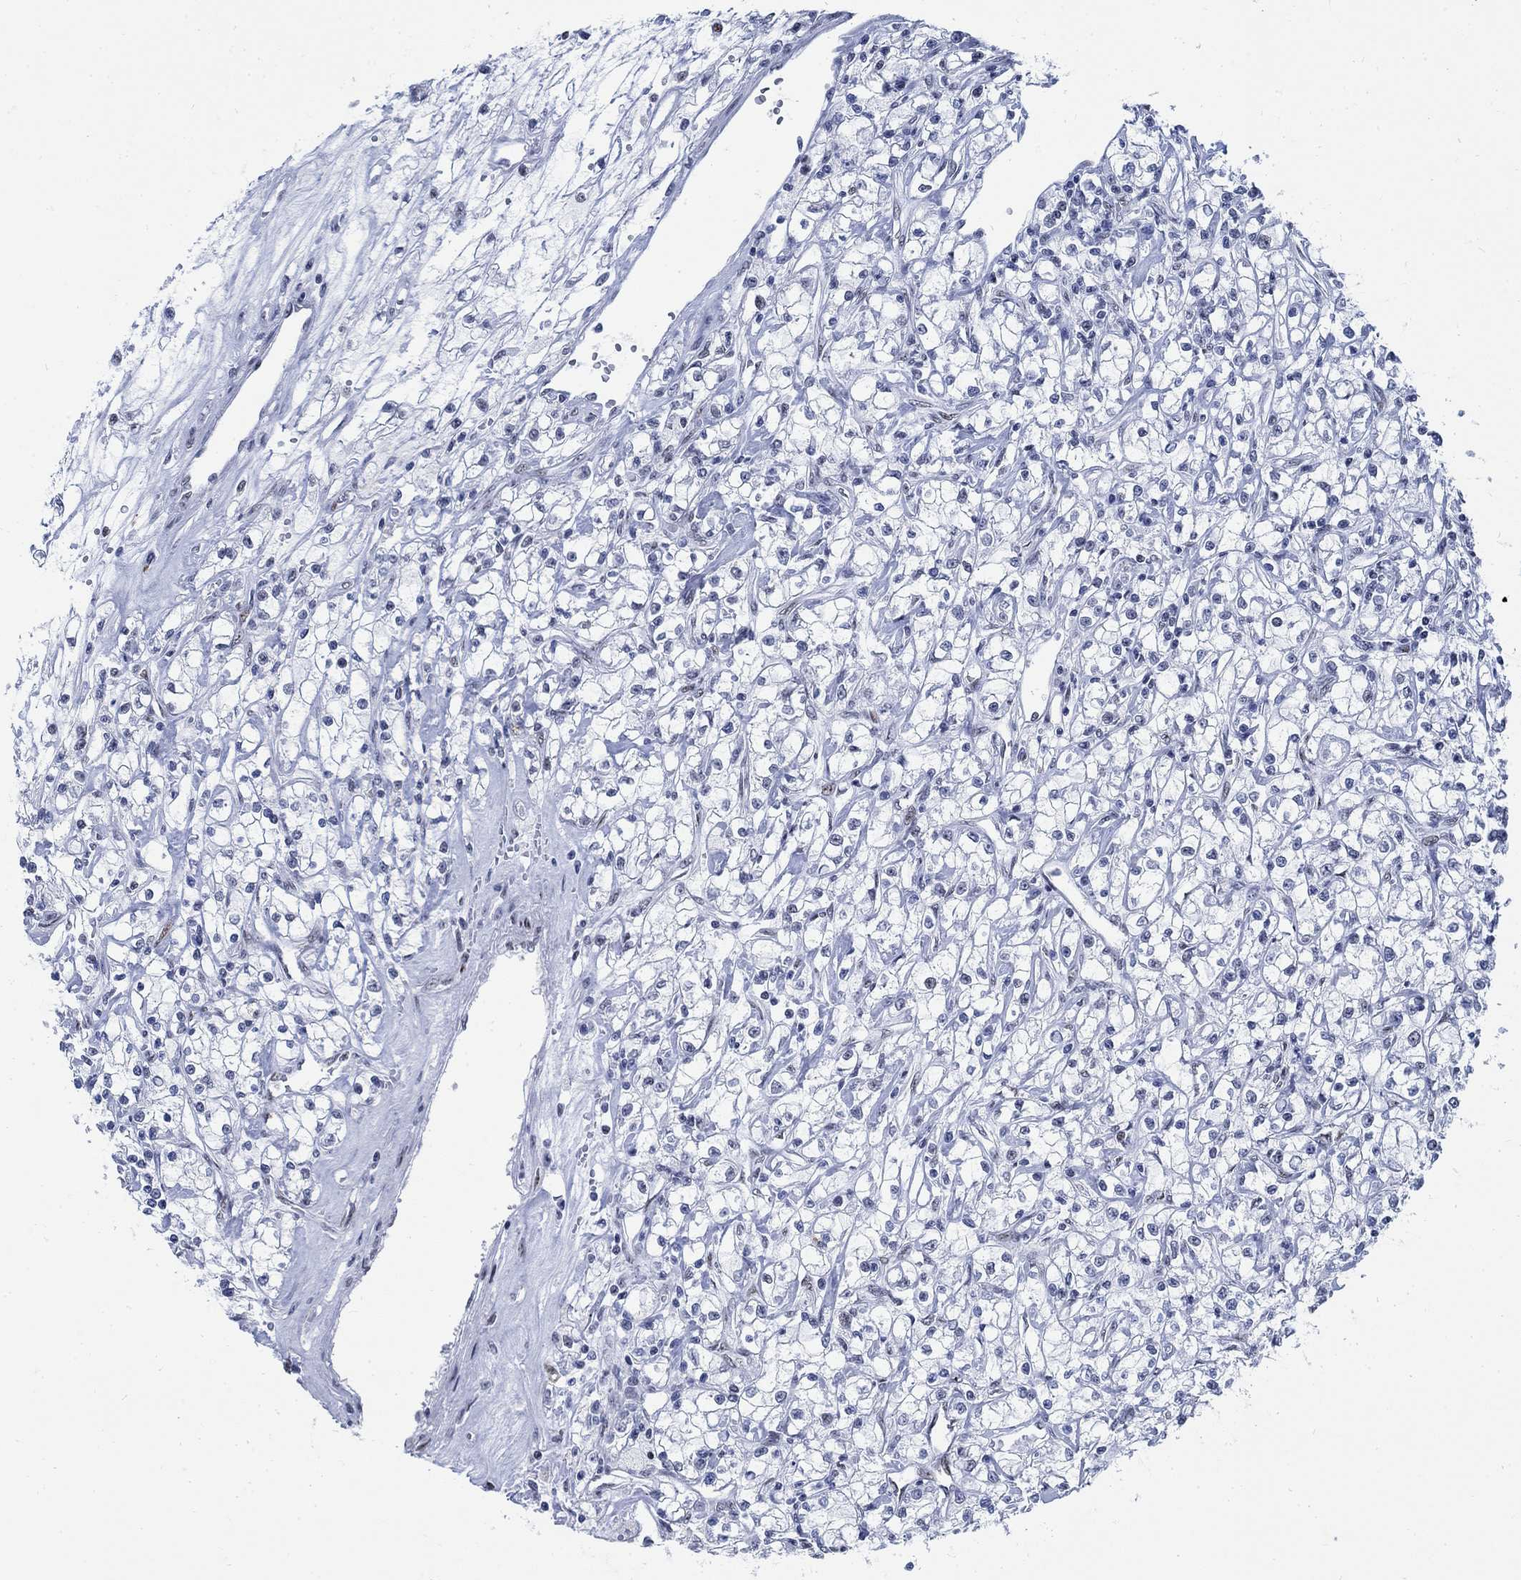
{"staining": {"intensity": "negative", "quantity": "none", "location": "none"}, "tissue": "renal cancer", "cell_type": "Tumor cells", "image_type": "cancer", "snomed": [{"axis": "morphology", "description": "Adenocarcinoma, NOS"}, {"axis": "topography", "description": "Kidney"}], "caption": "High power microscopy image of an immunohistochemistry (IHC) photomicrograph of renal cancer, revealing no significant positivity in tumor cells.", "gene": "DLK1", "patient": {"sex": "female", "age": 59}}